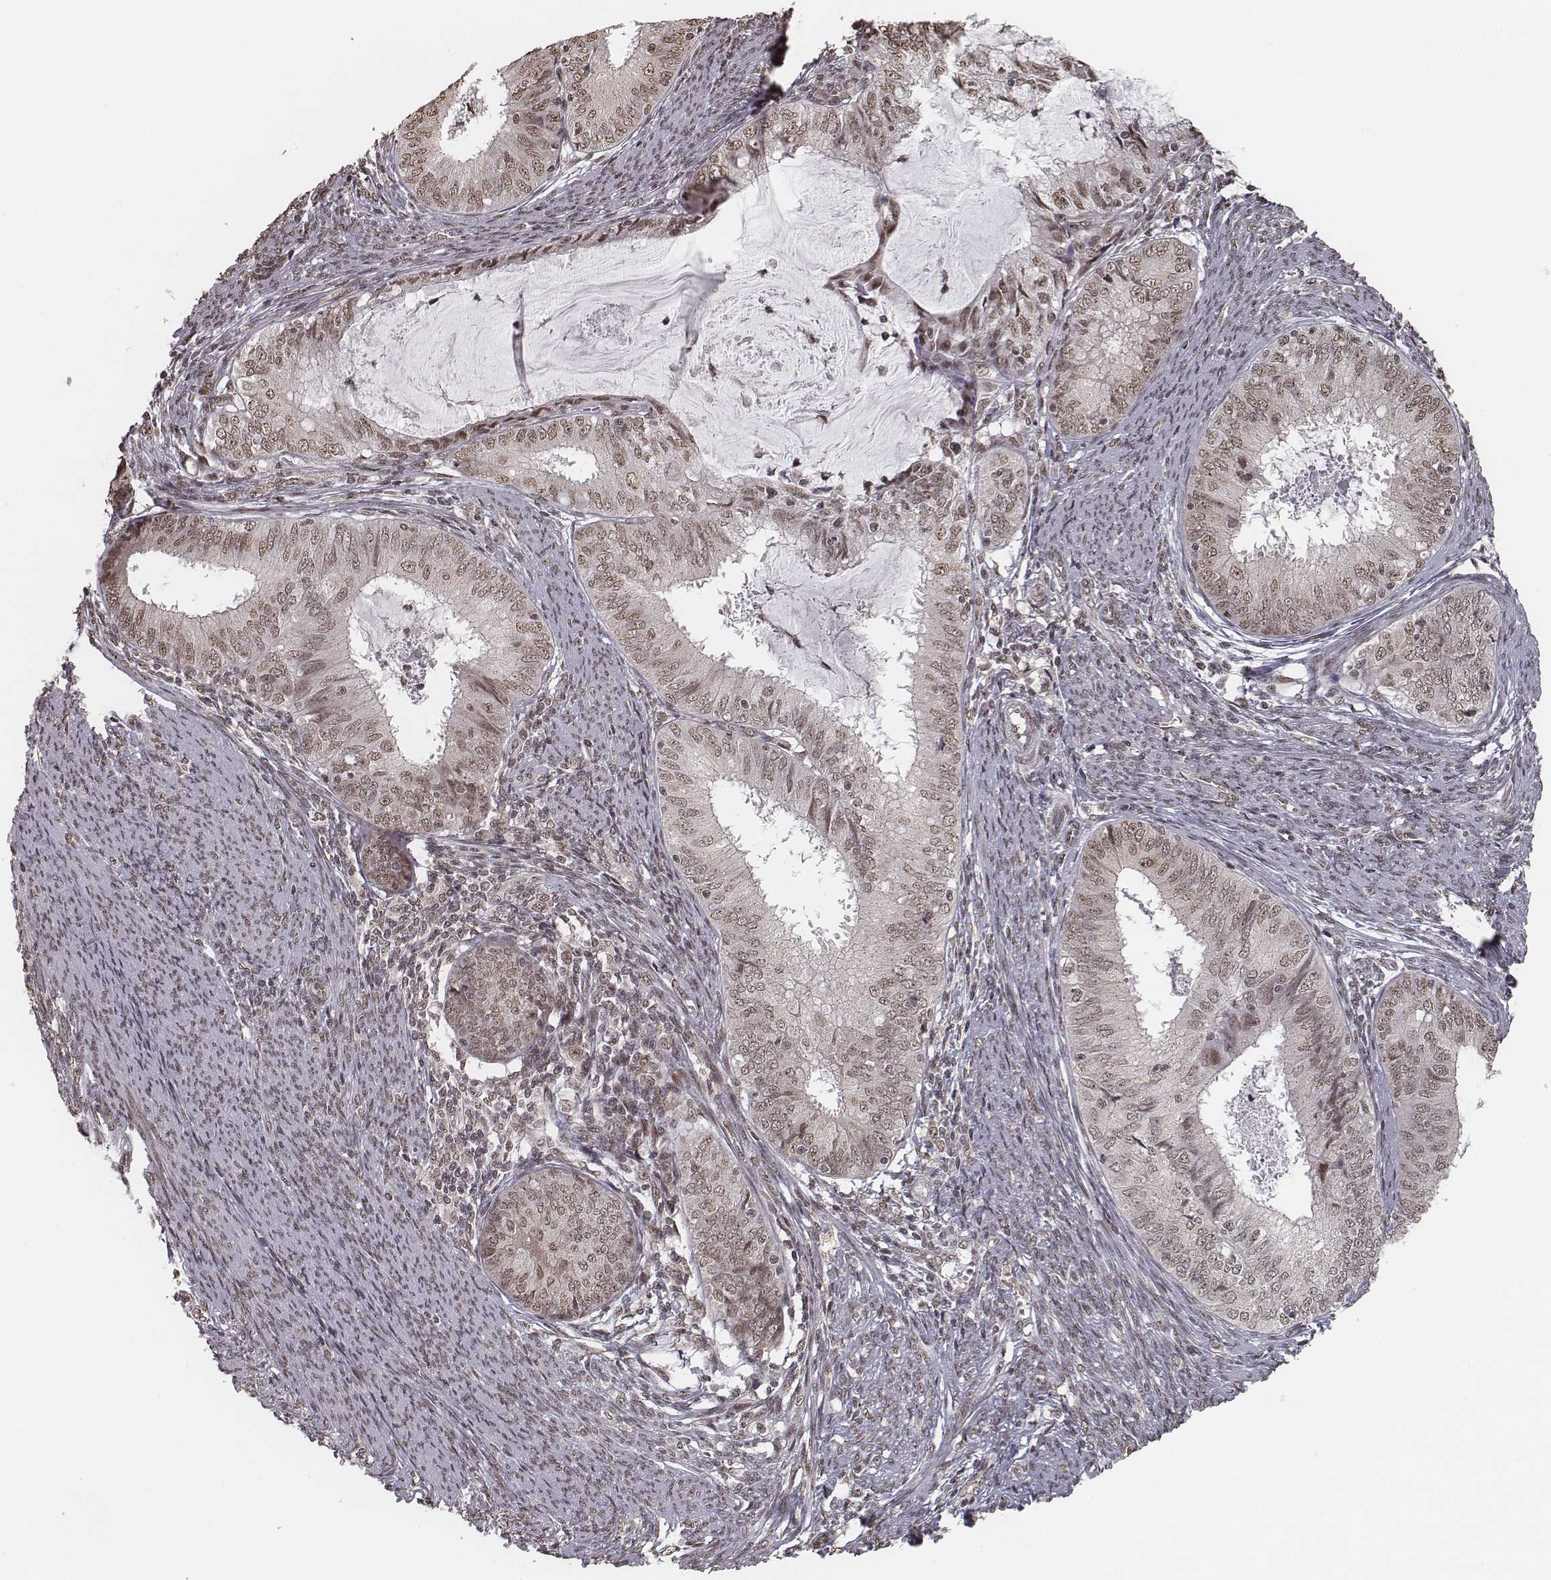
{"staining": {"intensity": "weak", "quantity": ">75%", "location": "nuclear"}, "tissue": "endometrial cancer", "cell_type": "Tumor cells", "image_type": "cancer", "snomed": [{"axis": "morphology", "description": "Adenocarcinoma, NOS"}, {"axis": "topography", "description": "Endometrium"}], "caption": "DAB immunohistochemical staining of human endometrial adenocarcinoma shows weak nuclear protein positivity in about >75% of tumor cells. (DAB (3,3'-diaminobenzidine) = brown stain, brightfield microscopy at high magnification).", "gene": "HMGA2", "patient": {"sex": "female", "age": 57}}